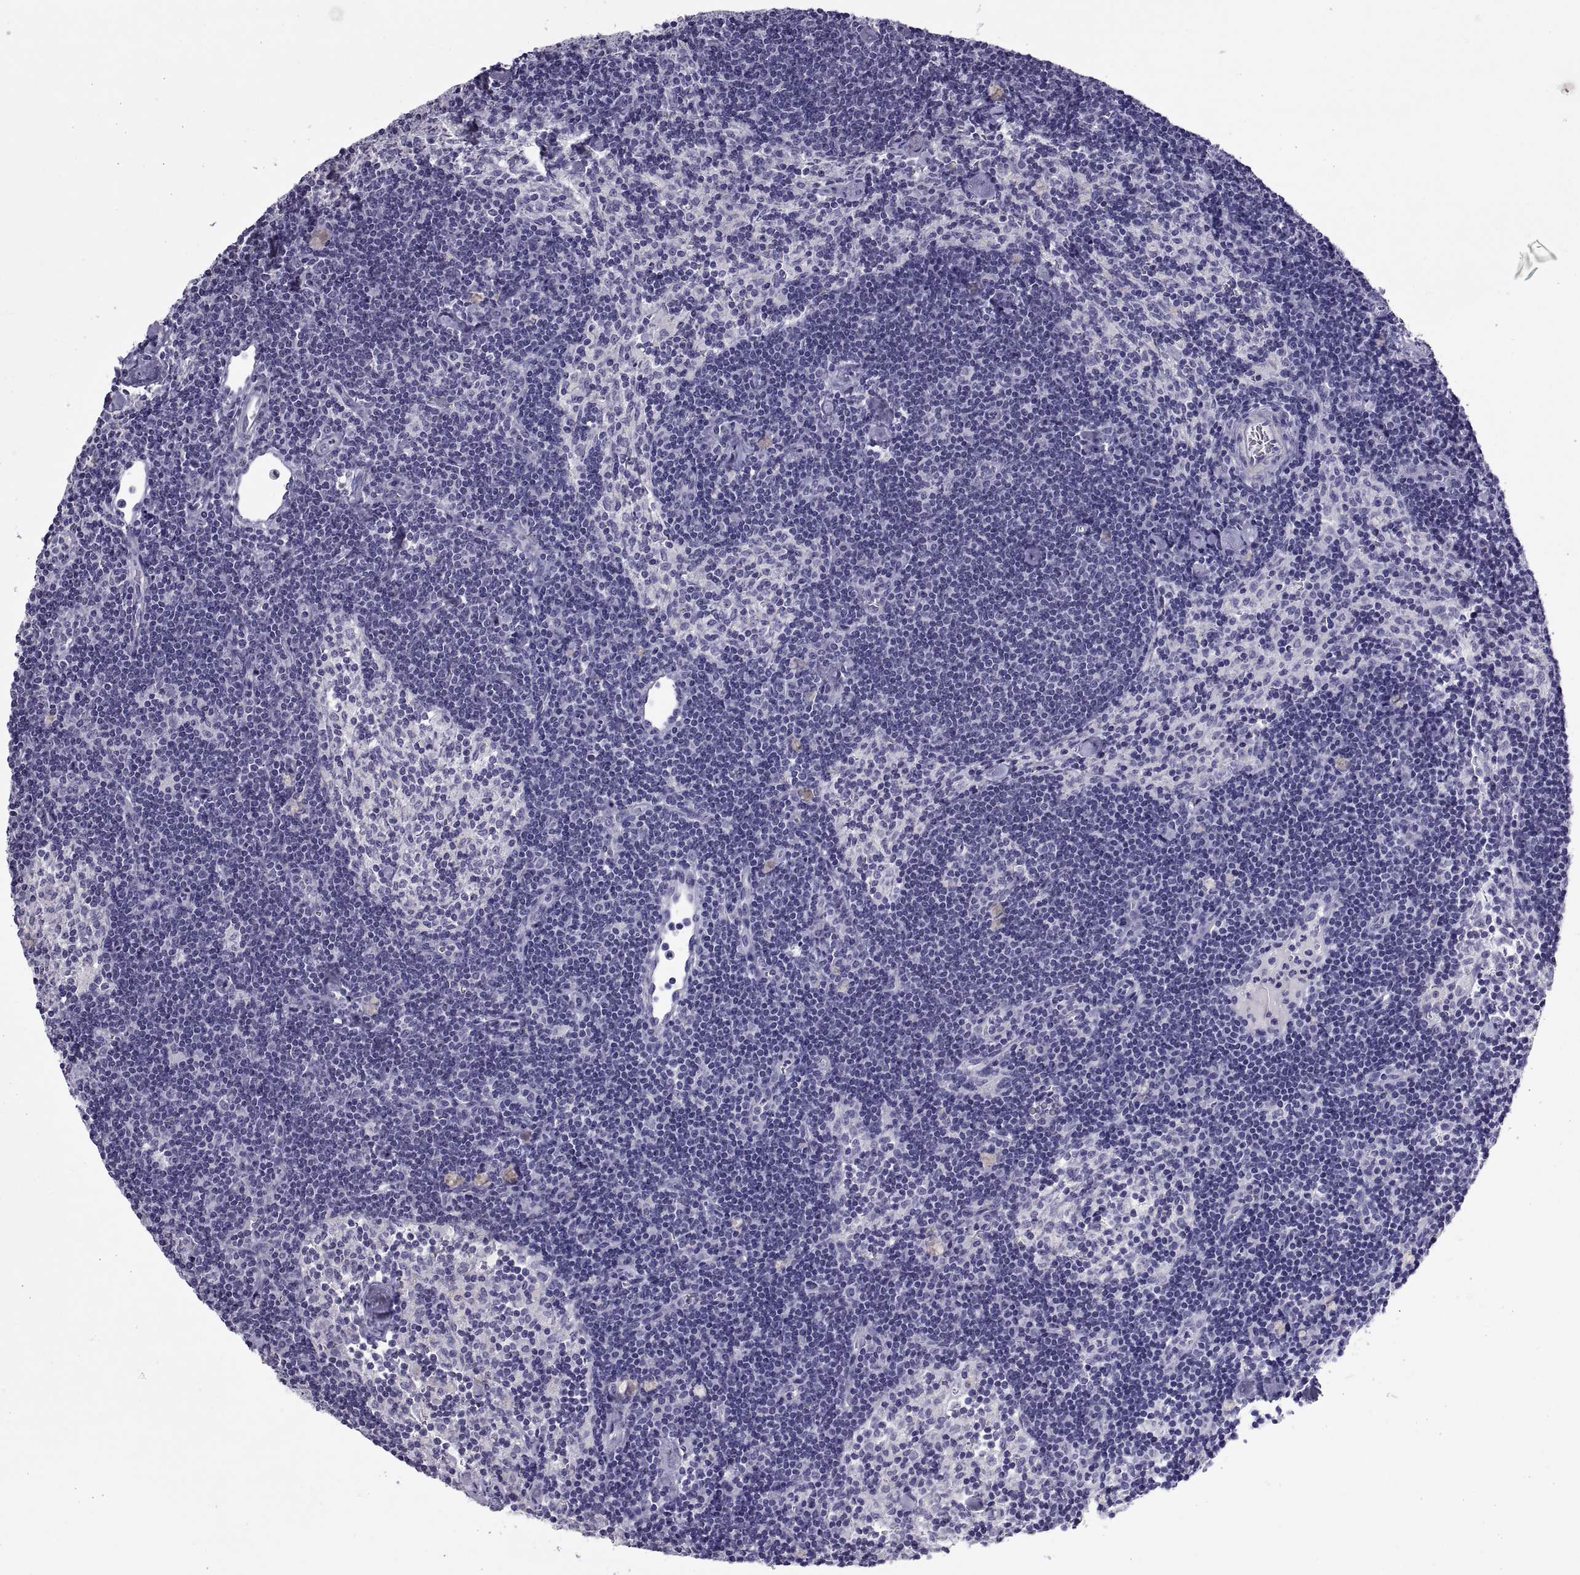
{"staining": {"intensity": "negative", "quantity": "none", "location": "none"}, "tissue": "lymph node", "cell_type": "Germinal center cells", "image_type": "normal", "snomed": [{"axis": "morphology", "description": "Normal tissue, NOS"}, {"axis": "topography", "description": "Lymph node"}], "caption": "Image shows no significant protein positivity in germinal center cells of unremarkable lymph node.", "gene": "RGS20", "patient": {"sex": "female", "age": 42}}